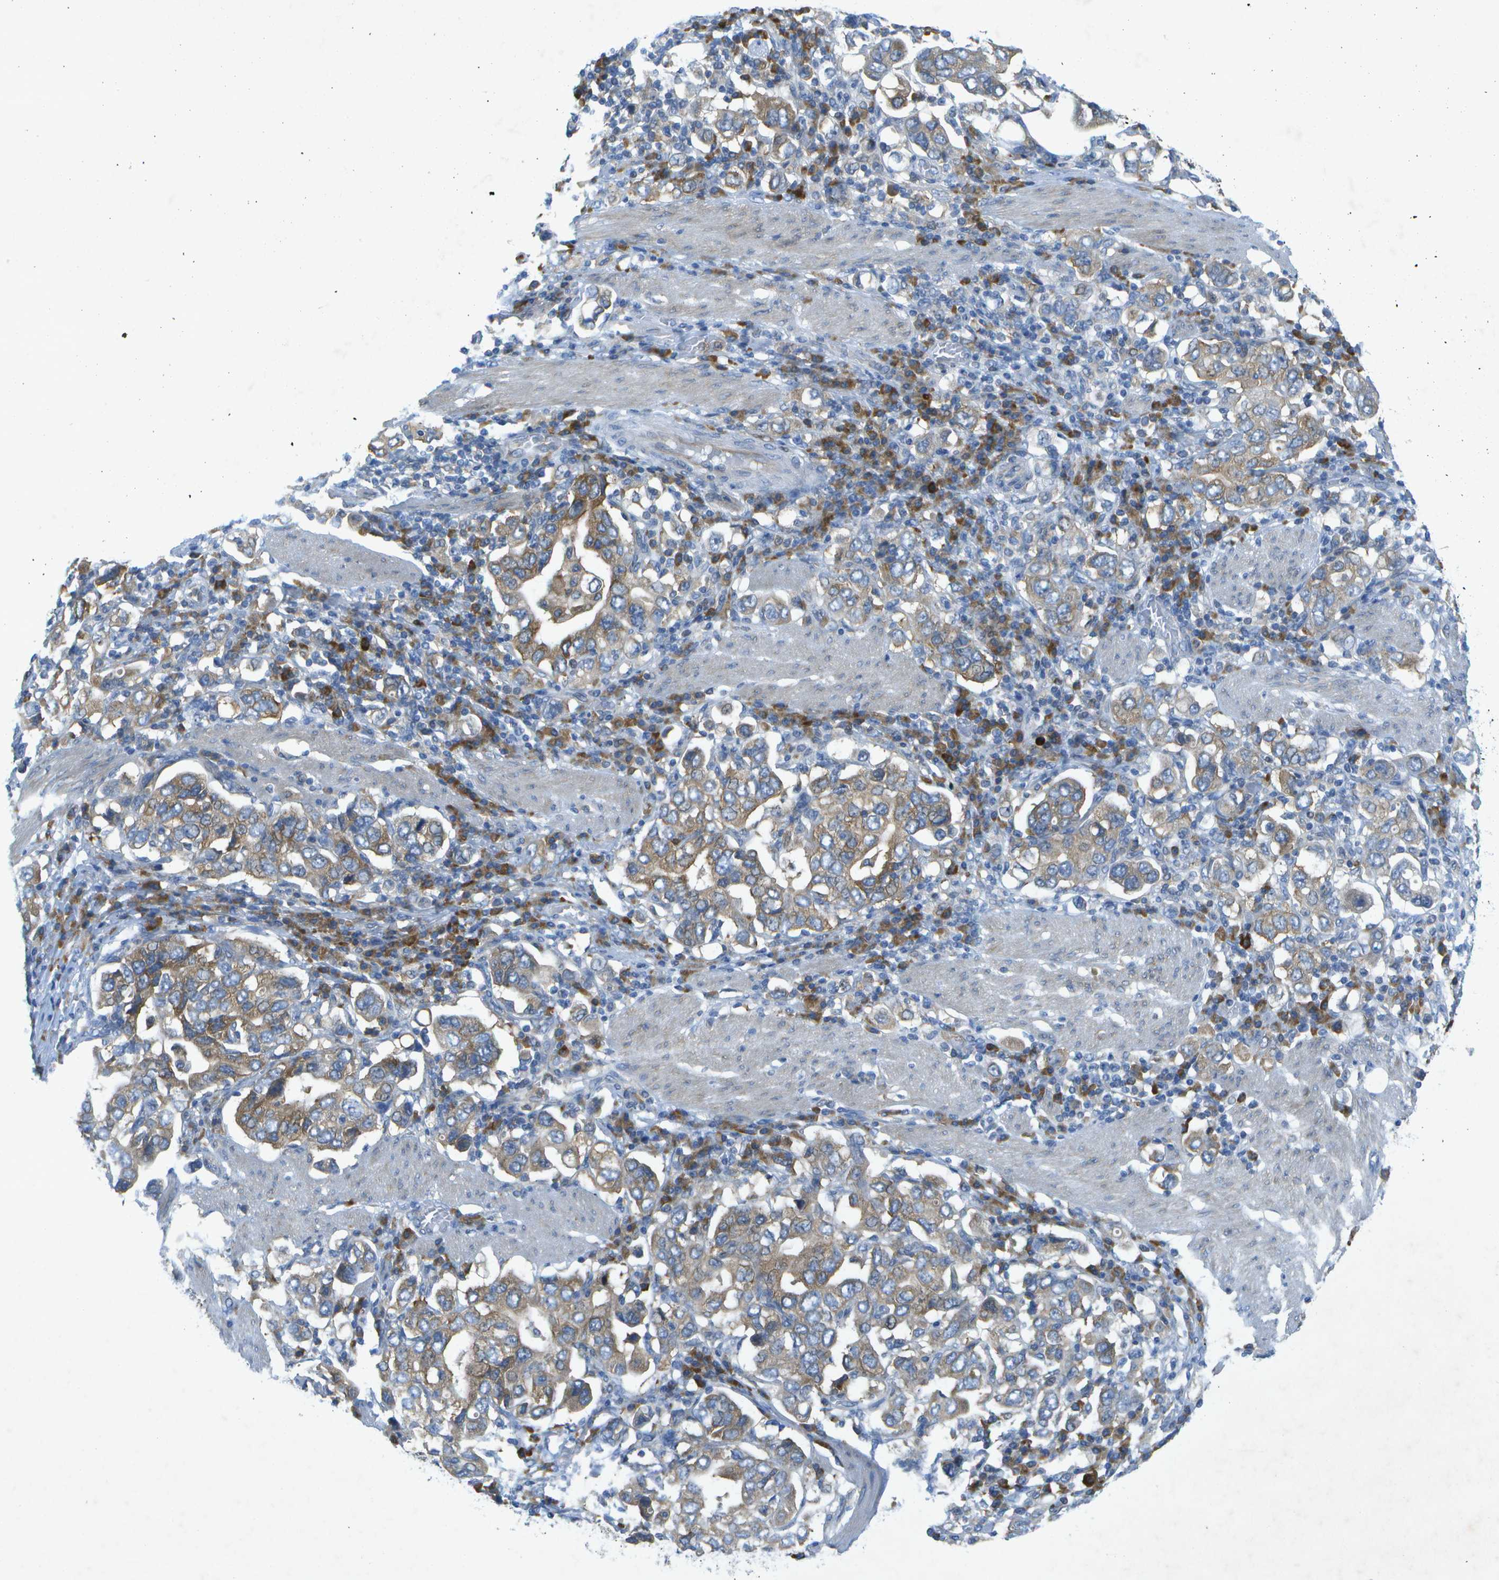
{"staining": {"intensity": "weak", "quantity": ">75%", "location": "cytoplasmic/membranous"}, "tissue": "stomach cancer", "cell_type": "Tumor cells", "image_type": "cancer", "snomed": [{"axis": "morphology", "description": "Adenocarcinoma, NOS"}, {"axis": "topography", "description": "Stomach, upper"}], "caption": "High-power microscopy captured an IHC histopathology image of stomach cancer (adenocarcinoma), revealing weak cytoplasmic/membranous staining in approximately >75% of tumor cells.", "gene": "WNK2", "patient": {"sex": "male", "age": 62}}